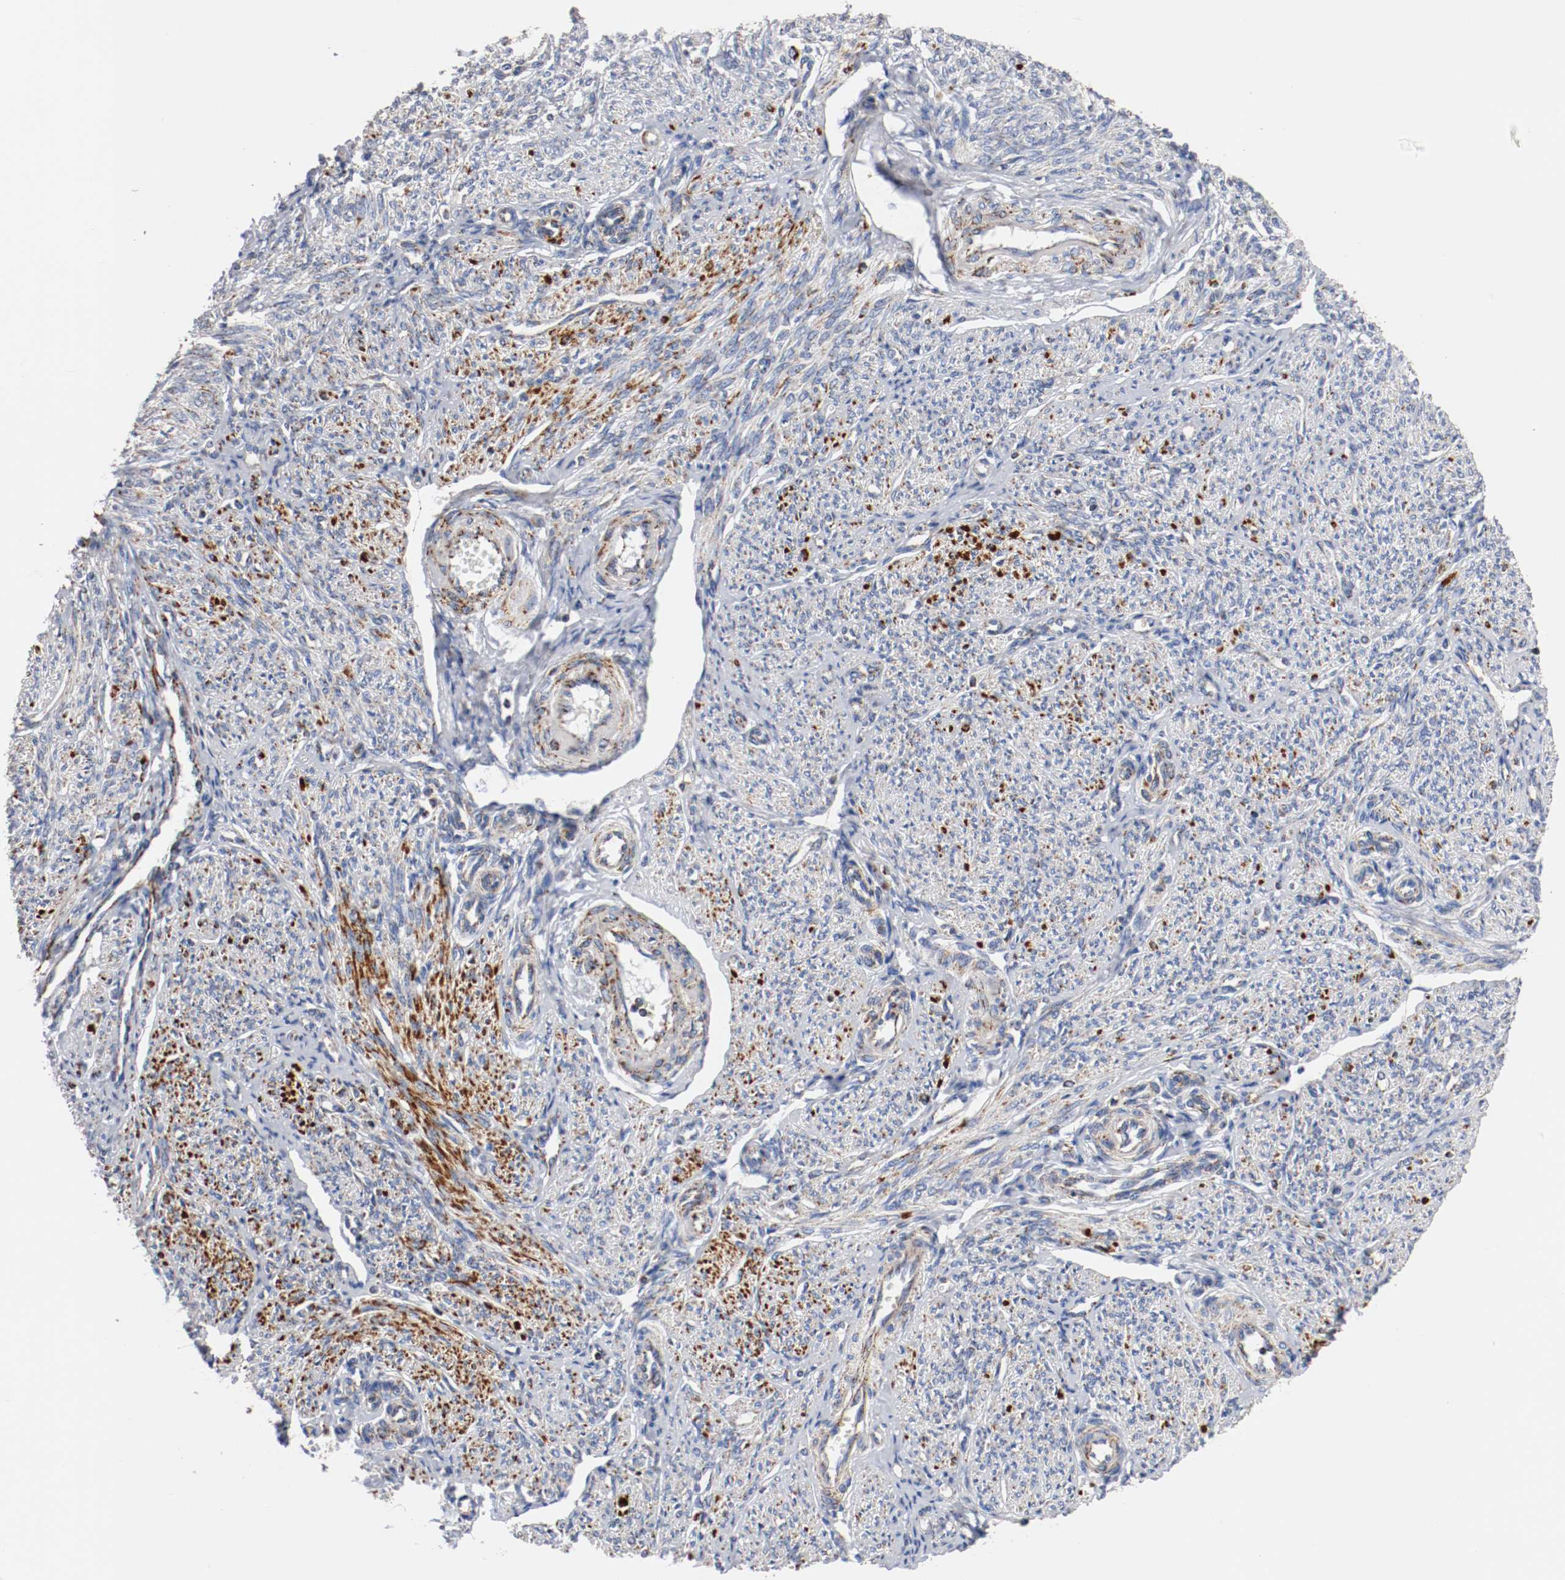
{"staining": {"intensity": "moderate", "quantity": ">75%", "location": "cytoplasmic/membranous"}, "tissue": "smooth muscle", "cell_type": "Smooth muscle cells", "image_type": "normal", "snomed": [{"axis": "morphology", "description": "Normal tissue, NOS"}, {"axis": "topography", "description": "Smooth muscle"}], "caption": "Immunohistochemical staining of benign human smooth muscle reveals moderate cytoplasmic/membranous protein positivity in approximately >75% of smooth muscle cells. The staining is performed using DAB brown chromogen to label protein expression. The nuclei are counter-stained blue using hematoxylin.", "gene": "TUBD1", "patient": {"sex": "female", "age": 65}}